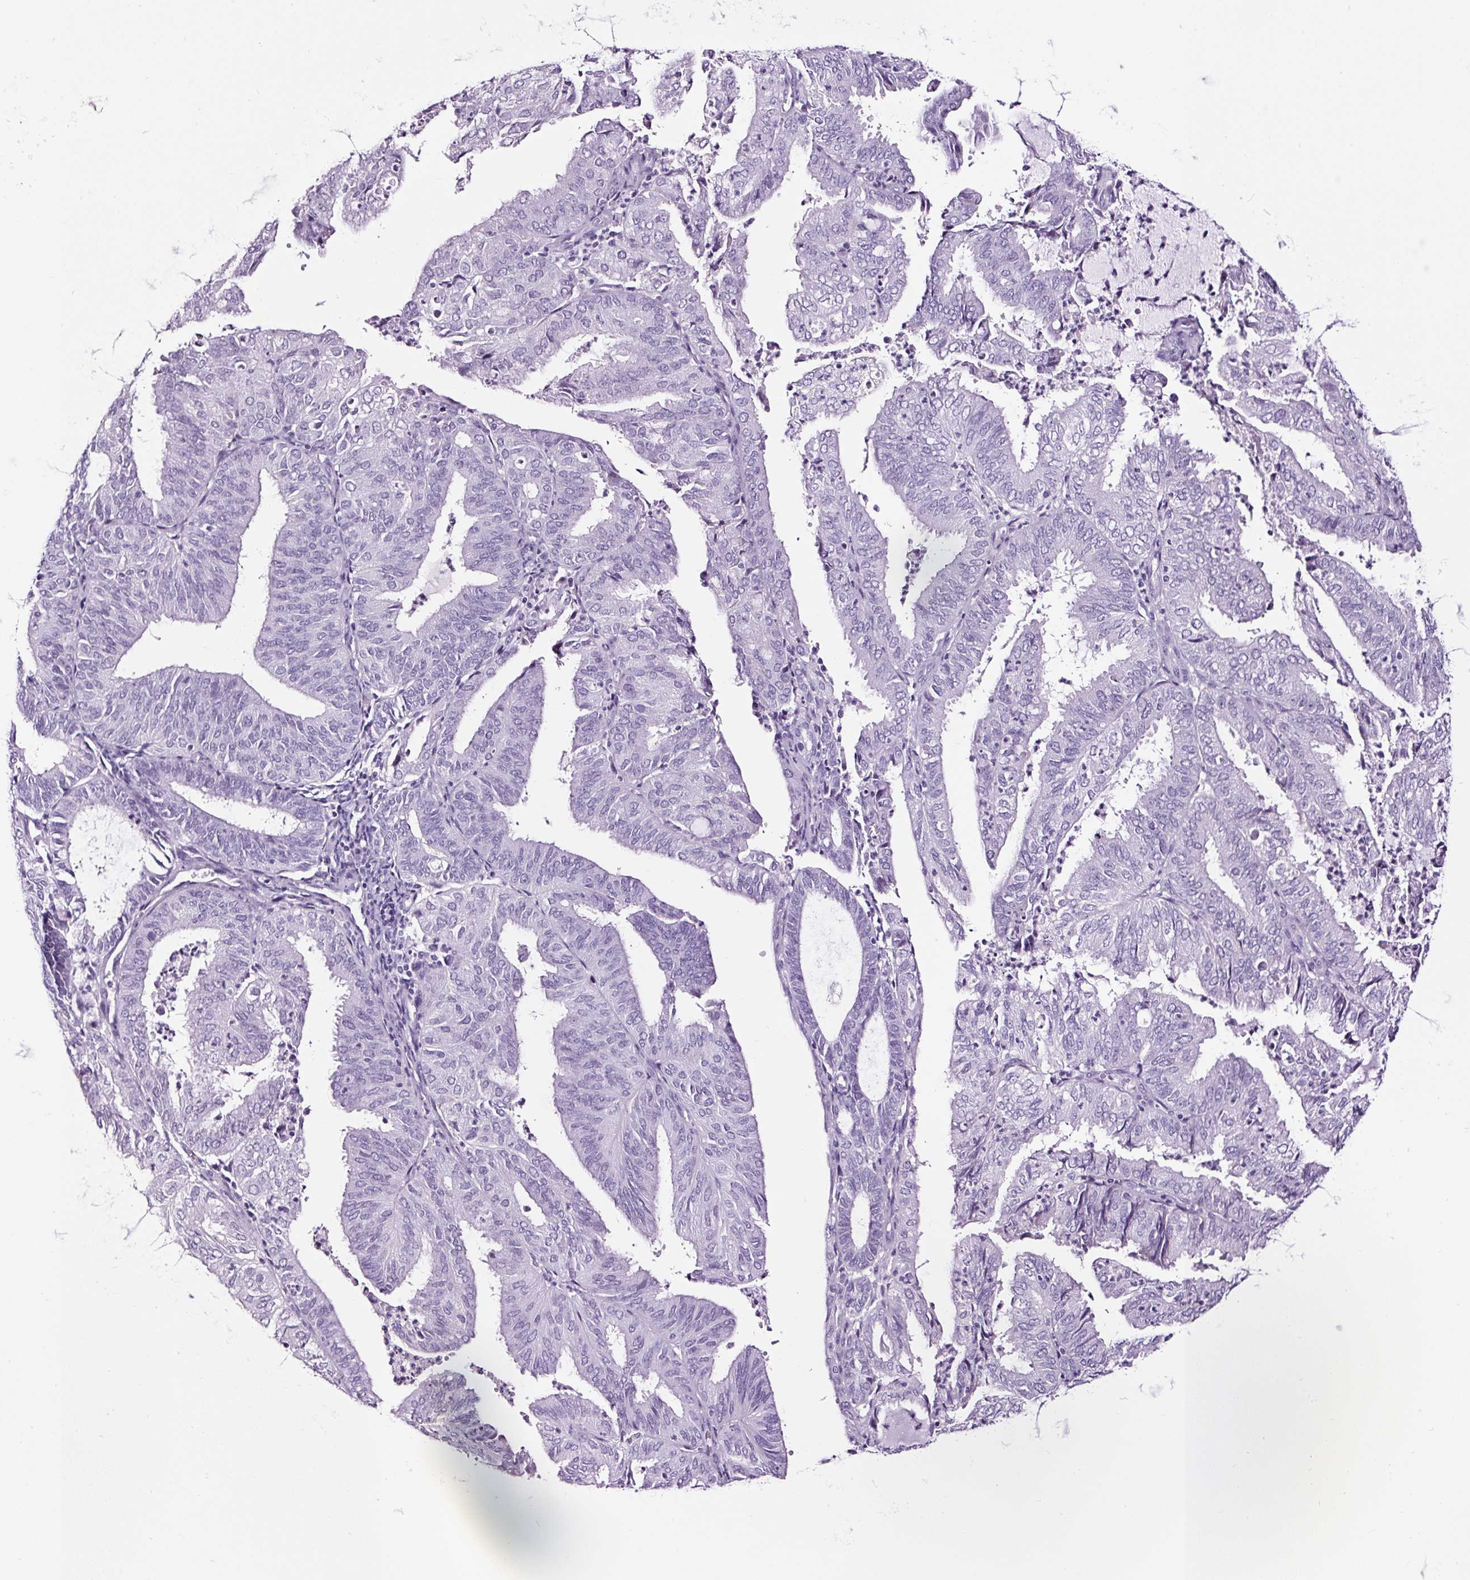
{"staining": {"intensity": "negative", "quantity": "none", "location": "none"}, "tissue": "endometrial cancer", "cell_type": "Tumor cells", "image_type": "cancer", "snomed": [{"axis": "morphology", "description": "Adenocarcinoma, NOS"}, {"axis": "topography", "description": "Uterus"}], "caption": "Tumor cells show no significant protein expression in endometrial adenocarcinoma.", "gene": "NPHS2", "patient": {"sex": "female", "age": 60}}